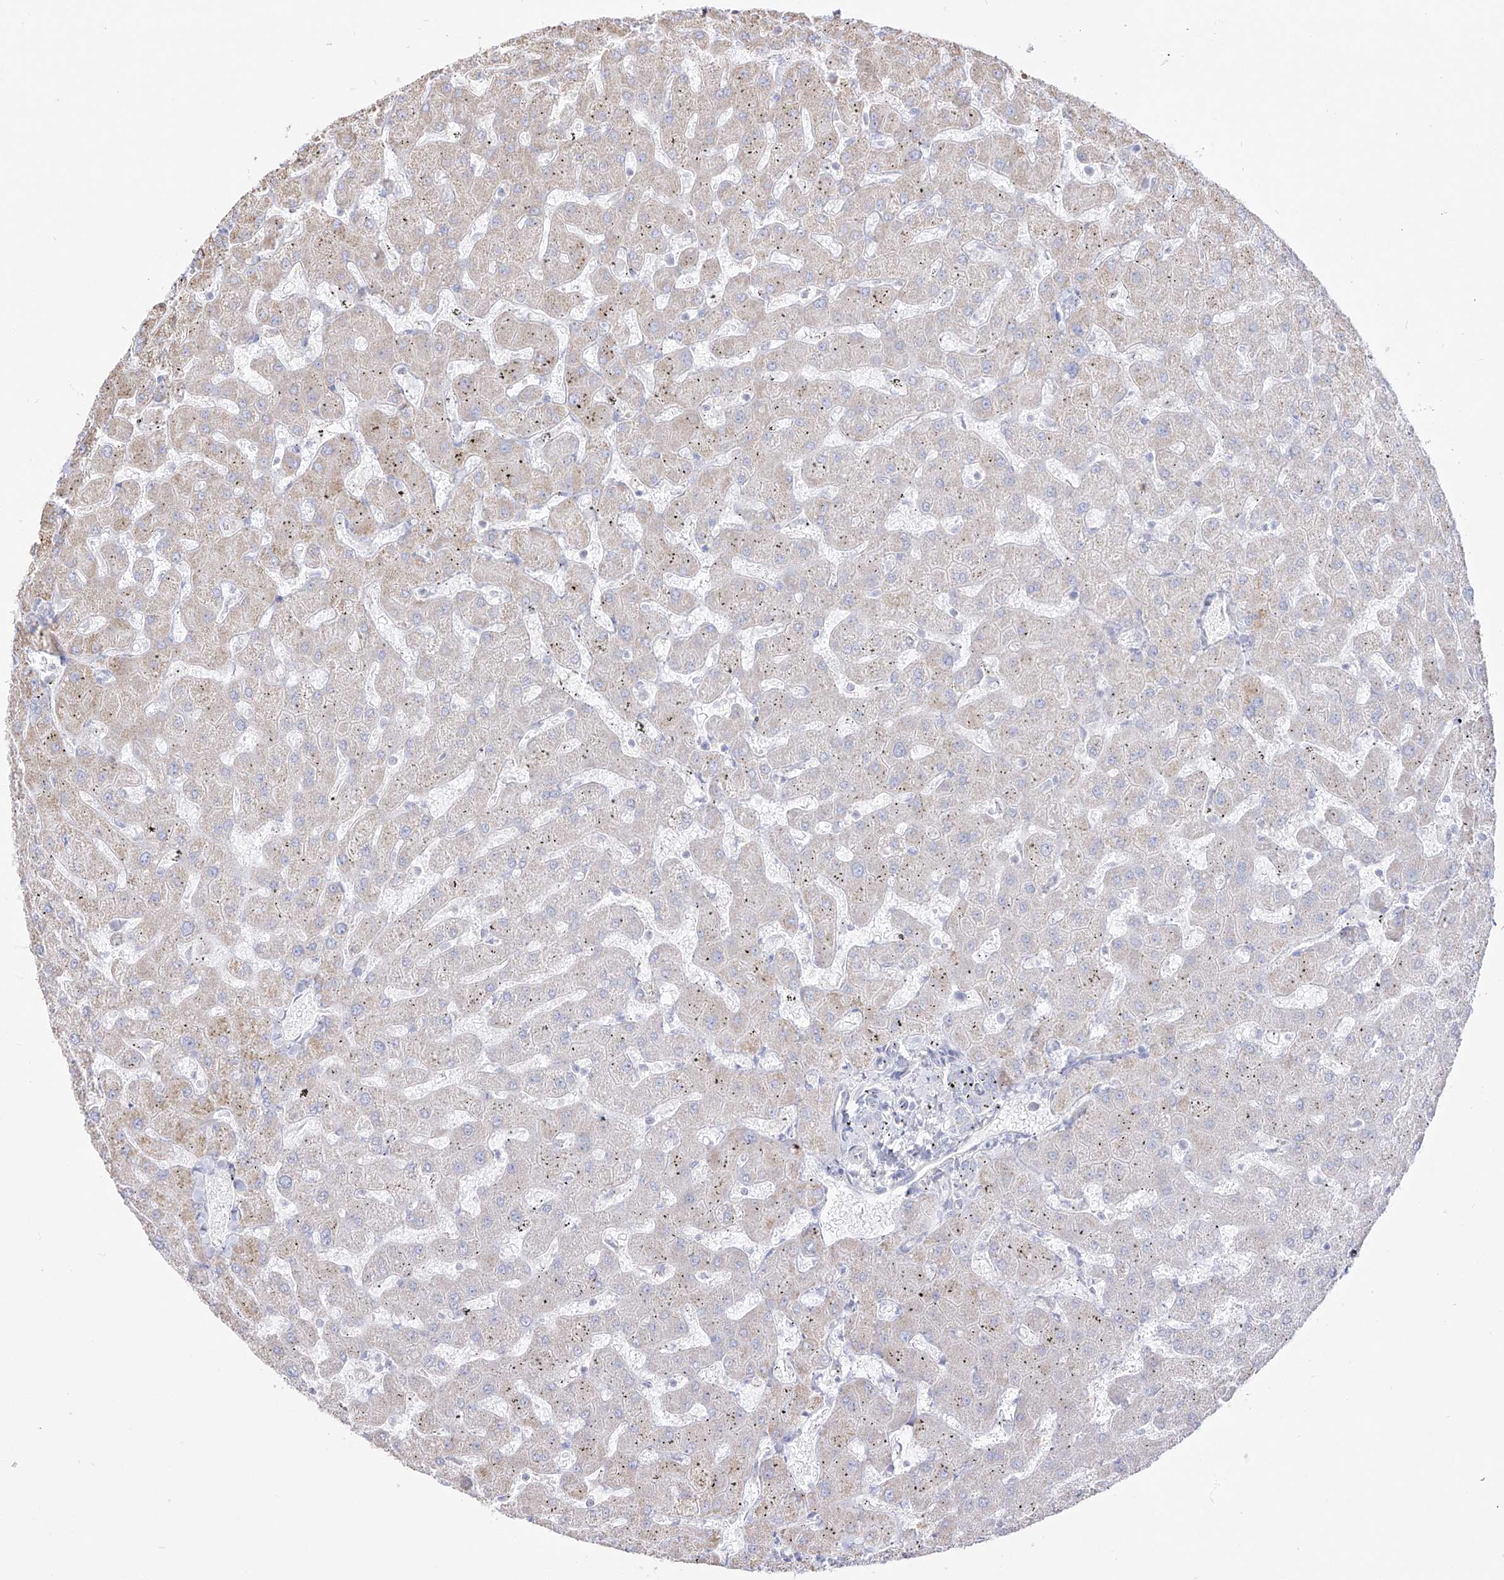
{"staining": {"intensity": "negative", "quantity": "none", "location": "none"}, "tissue": "liver", "cell_type": "Cholangiocytes", "image_type": "normal", "snomed": [{"axis": "morphology", "description": "Normal tissue, NOS"}, {"axis": "topography", "description": "Liver"}], "caption": "This is an immunohistochemistry photomicrograph of benign human liver. There is no staining in cholangiocytes.", "gene": "RCHY1", "patient": {"sex": "female", "age": 63}}